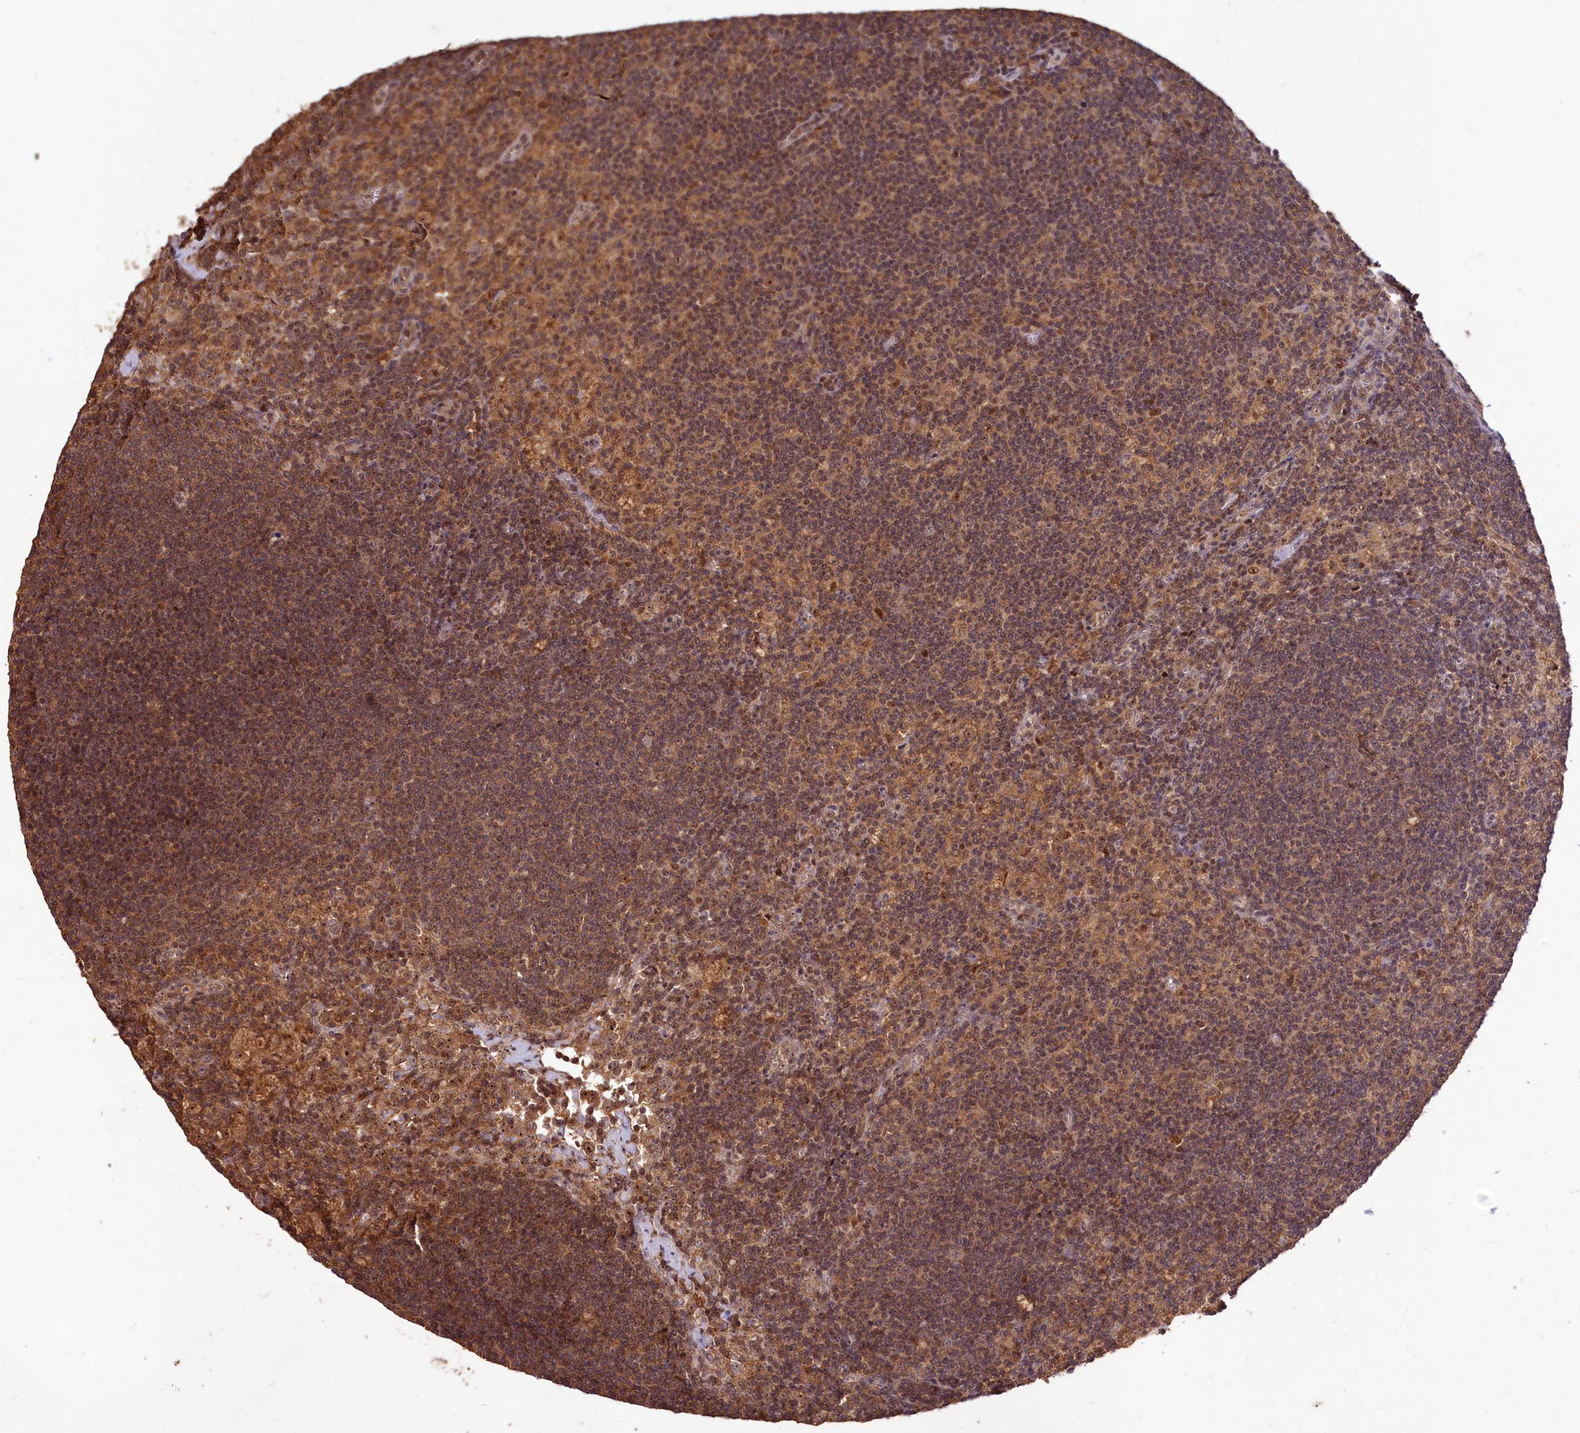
{"staining": {"intensity": "moderate", "quantity": ">75%", "location": "nuclear"}, "tissue": "lymph node", "cell_type": "Germinal center cells", "image_type": "normal", "snomed": [{"axis": "morphology", "description": "Normal tissue, NOS"}, {"axis": "topography", "description": "Lymph node"}], "caption": "The immunohistochemical stain shows moderate nuclear expression in germinal center cells of unremarkable lymph node.", "gene": "RRP8", "patient": {"sex": "male", "age": 69}}